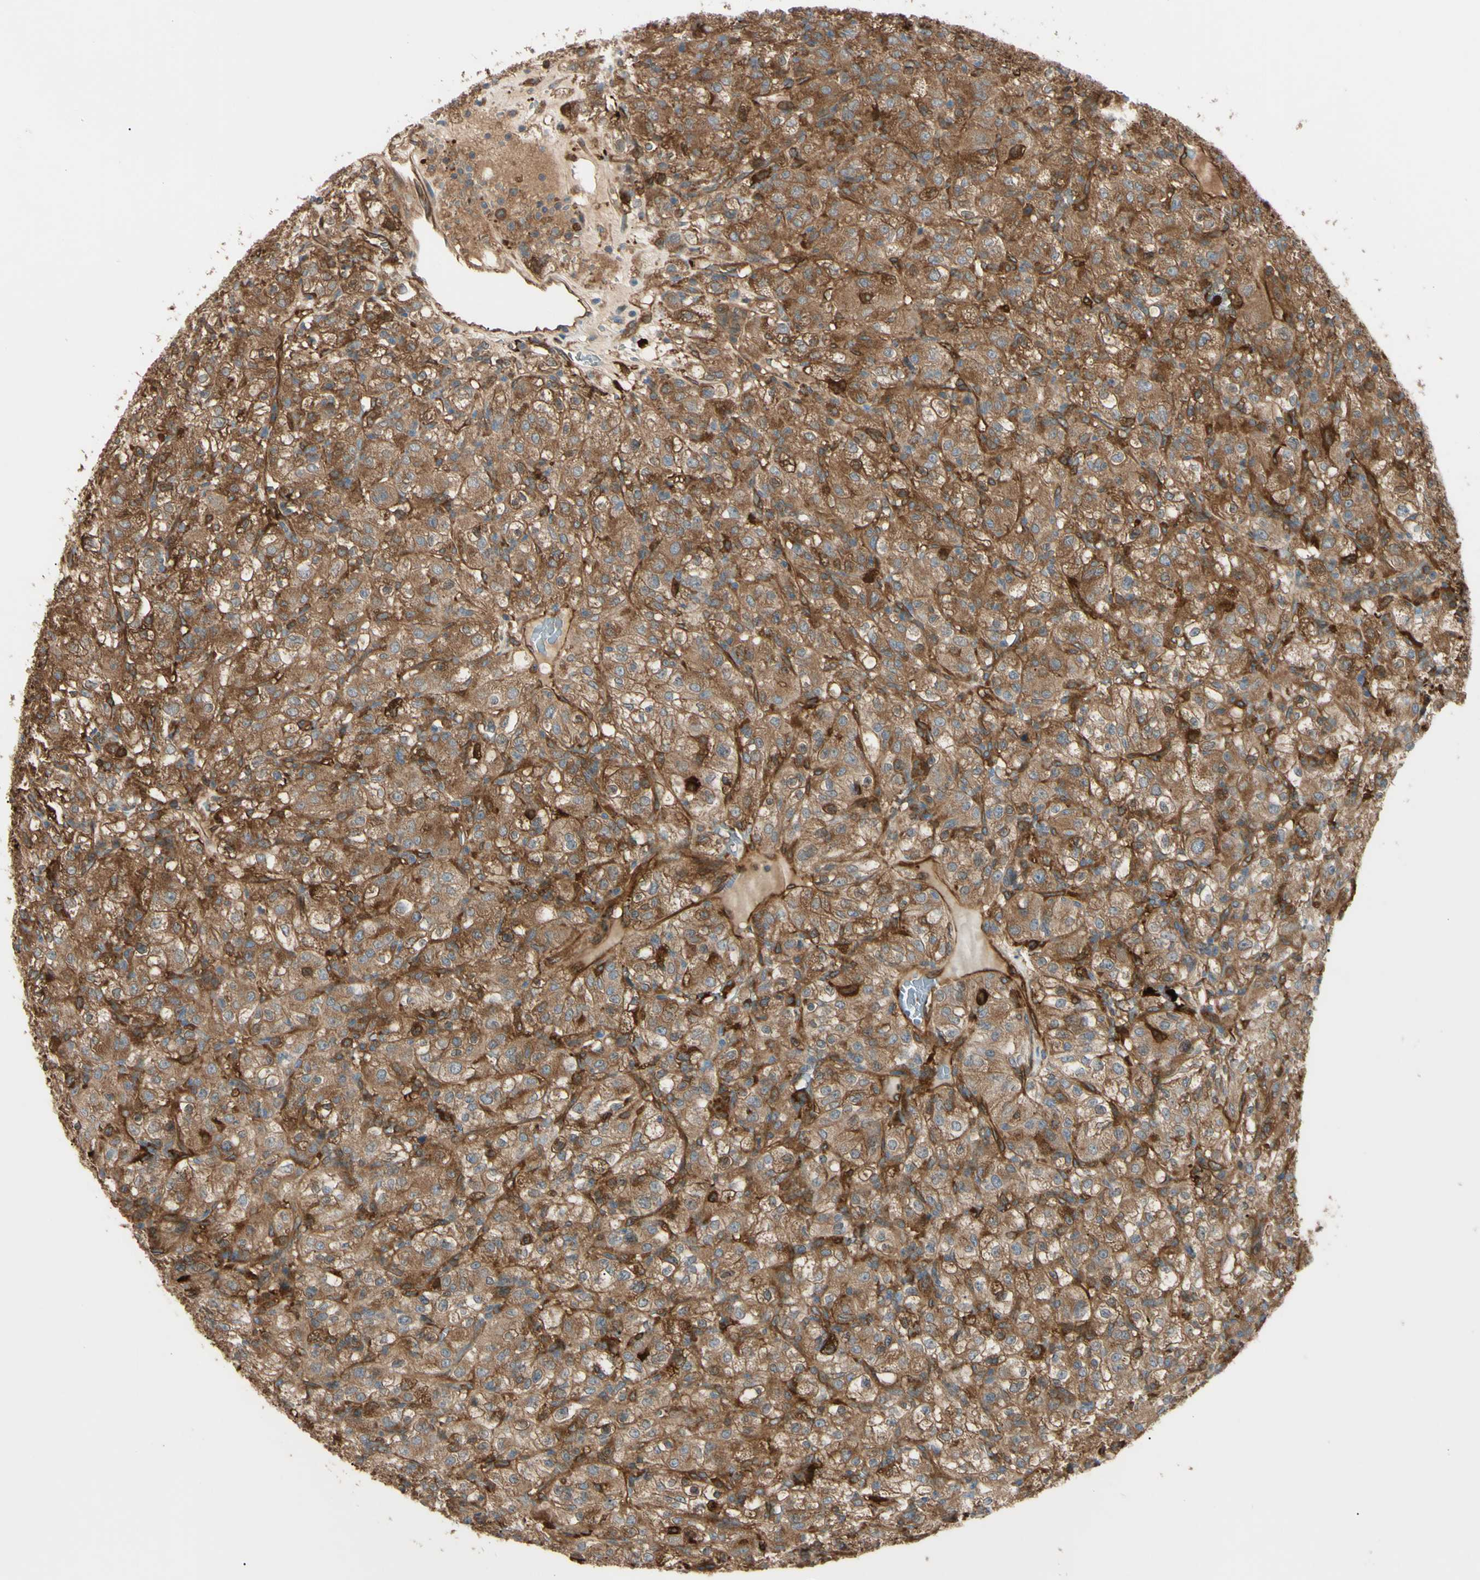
{"staining": {"intensity": "strong", "quantity": ">75%", "location": "cytoplasmic/membranous"}, "tissue": "renal cancer", "cell_type": "Tumor cells", "image_type": "cancer", "snomed": [{"axis": "morphology", "description": "Normal tissue, NOS"}, {"axis": "morphology", "description": "Adenocarcinoma, NOS"}, {"axis": "topography", "description": "Kidney"}], "caption": "Protein staining by immunohistochemistry (IHC) displays strong cytoplasmic/membranous expression in approximately >75% of tumor cells in renal cancer.", "gene": "PTPN12", "patient": {"sex": "female", "age": 72}}